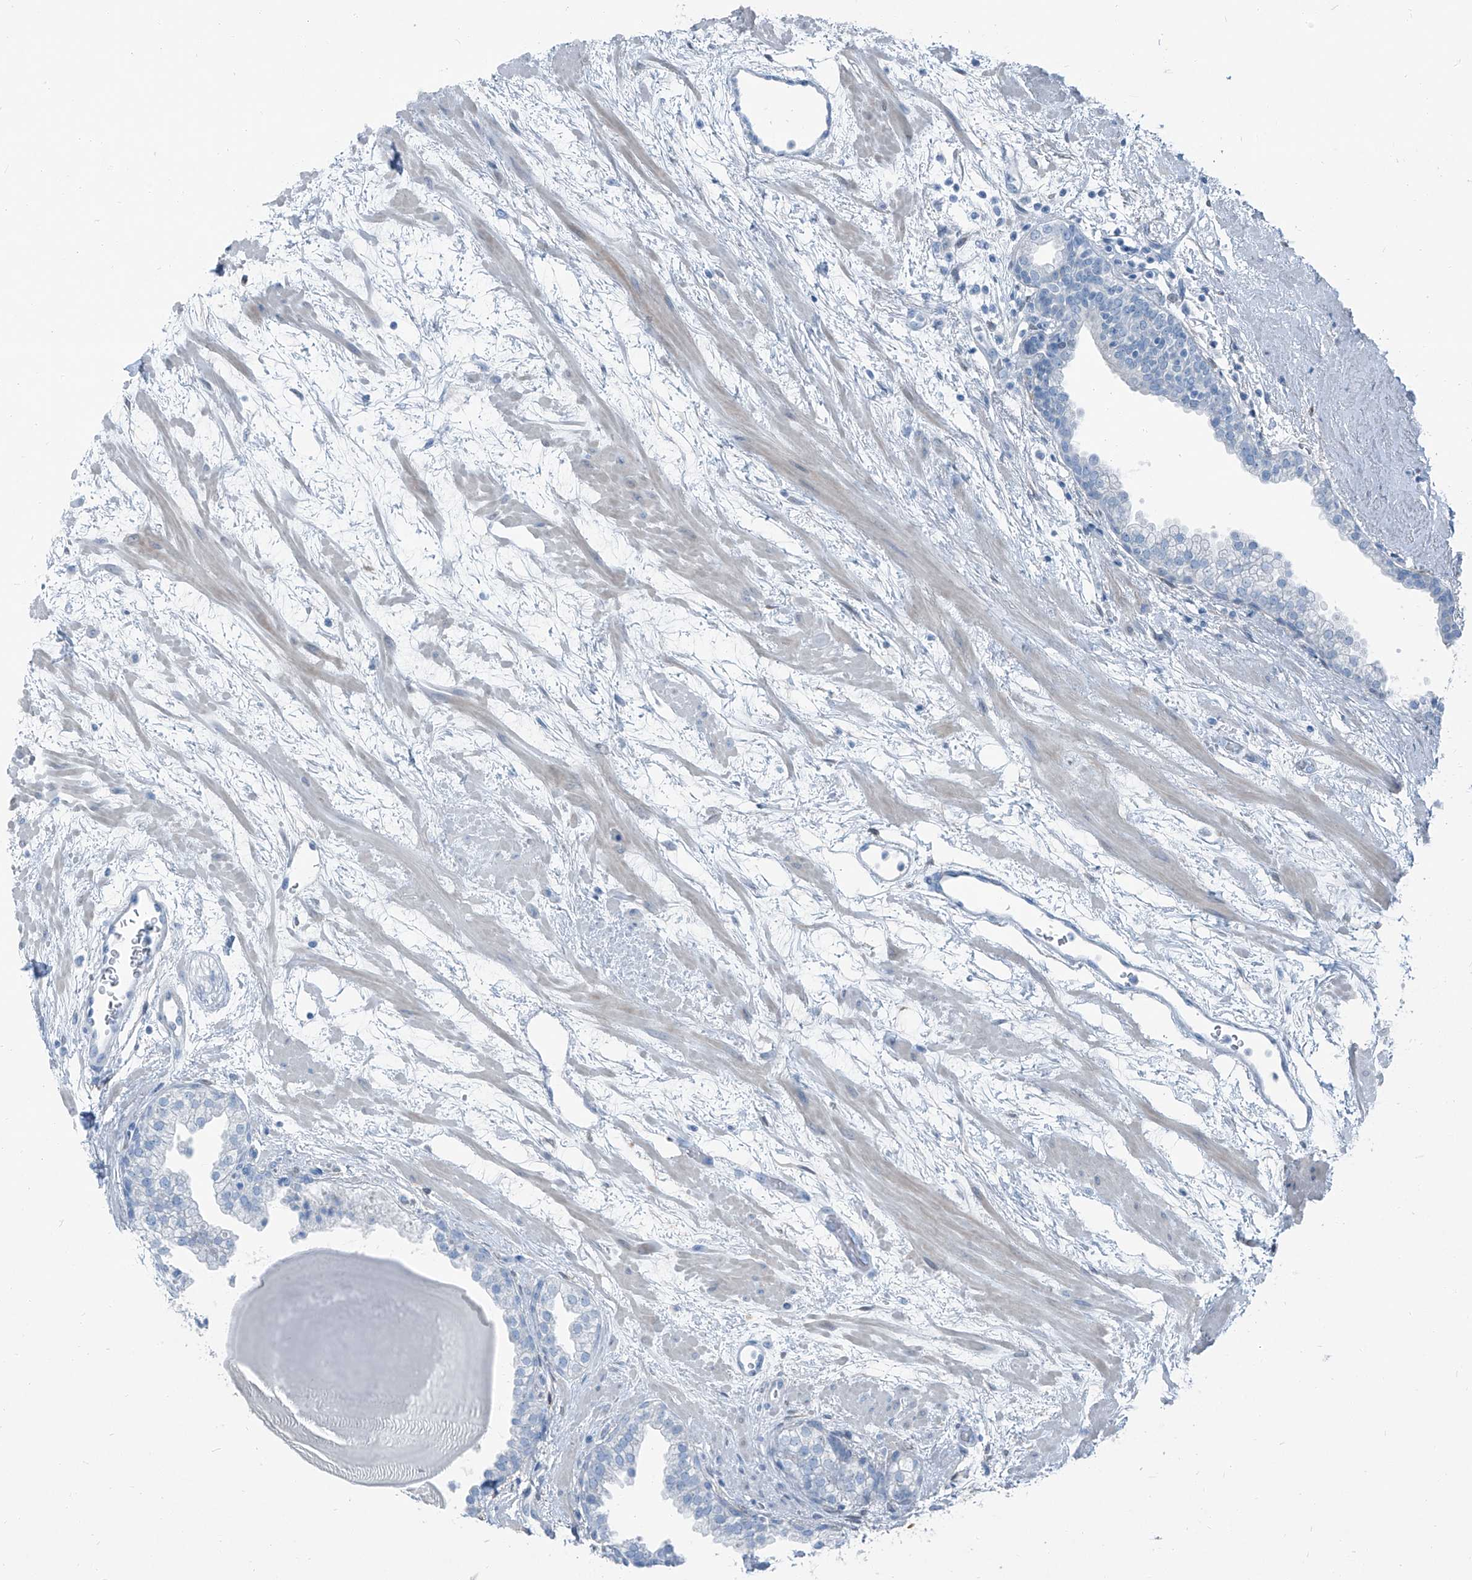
{"staining": {"intensity": "negative", "quantity": "none", "location": "none"}, "tissue": "prostate", "cell_type": "Glandular cells", "image_type": "normal", "snomed": [{"axis": "morphology", "description": "Normal tissue, NOS"}, {"axis": "topography", "description": "Prostate"}], "caption": "Immunohistochemistry (IHC) histopathology image of unremarkable prostate: human prostate stained with DAB (3,3'-diaminobenzidine) reveals no significant protein expression in glandular cells.", "gene": "RGN", "patient": {"sex": "male", "age": 48}}